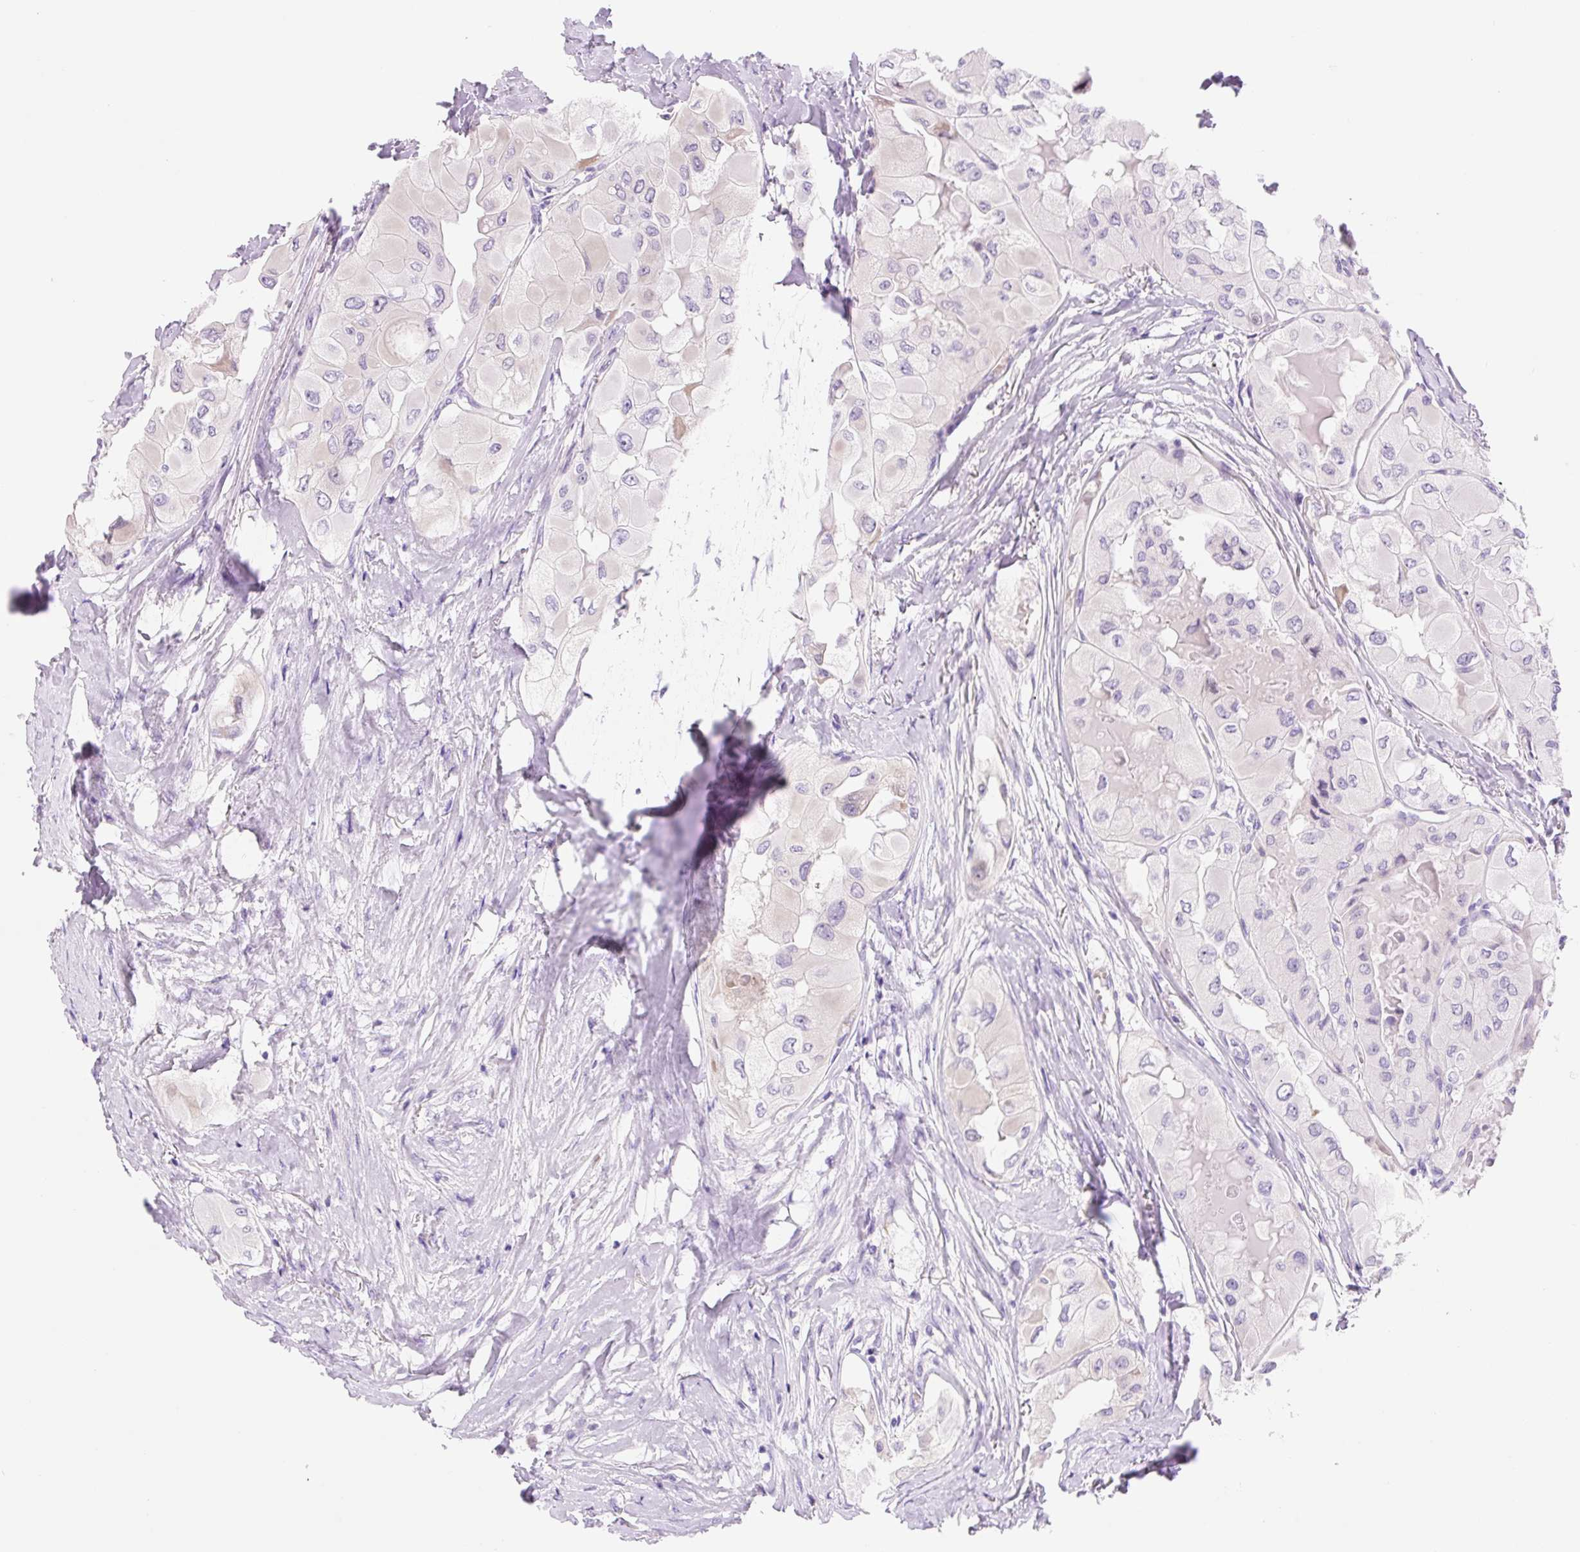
{"staining": {"intensity": "negative", "quantity": "none", "location": "none"}, "tissue": "thyroid cancer", "cell_type": "Tumor cells", "image_type": "cancer", "snomed": [{"axis": "morphology", "description": "Normal tissue, NOS"}, {"axis": "morphology", "description": "Papillary adenocarcinoma, NOS"}, {"axis": "topography", "description": "Thyroid gland"}], "caption": "Tumor cells show no significant protein staining in thyroid cancer. The staining is performed using DAB (3,3'-diaminobenzidine) brown chromogen with nuclei counter-stained in using hematoxylin.", "gene": "ZNF121", "patient": {"sex": "female", "age": 59}}